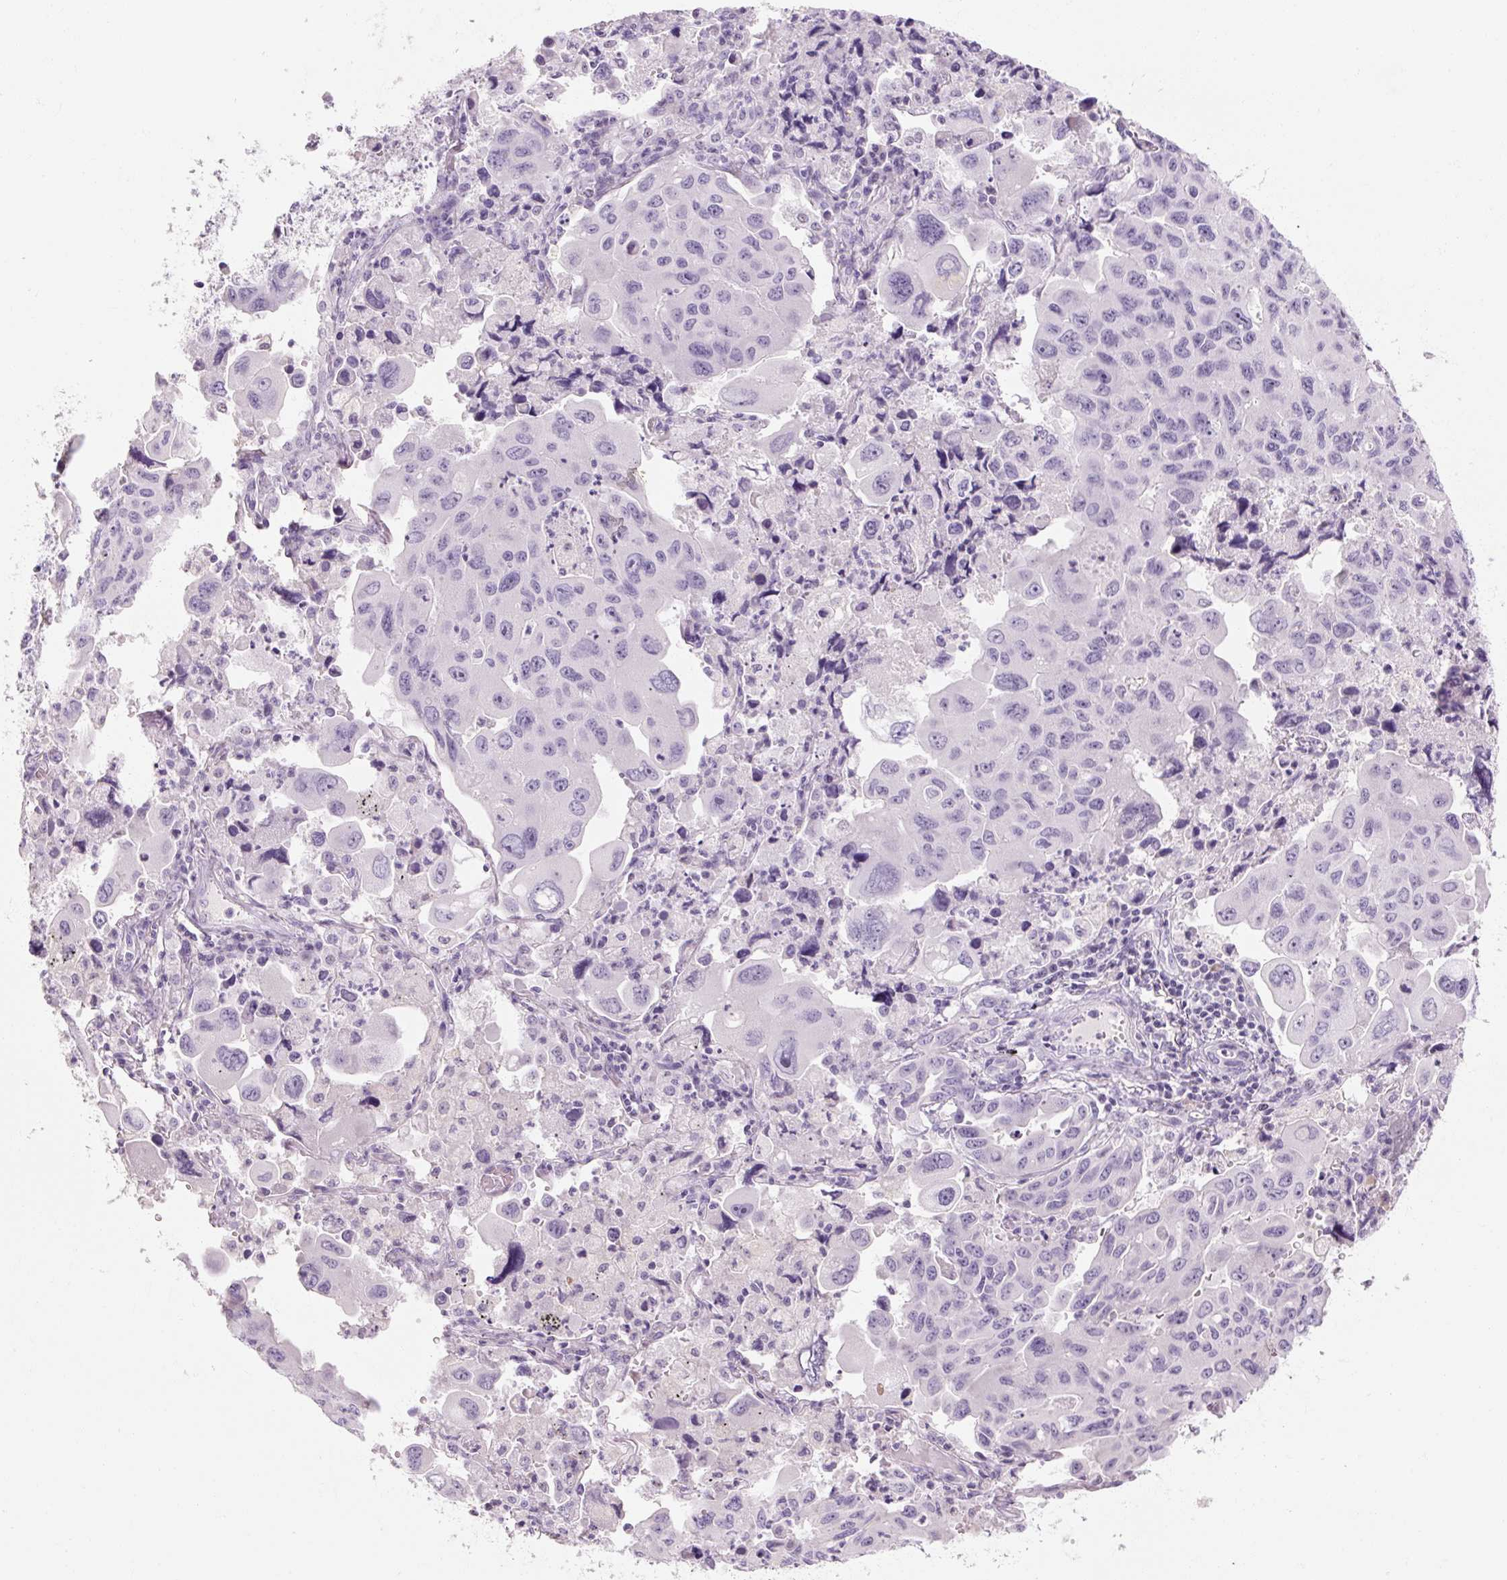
{"staining": {"intensity": "negative", "quantity": "none", "location": "none"}, "tissue": "lung cancer", "cell_type": "Tumor cells", "image_type": "cancer", "snomed": [{"axis": "morphology", "description": "Adenocarcinoma, NOS"}, {"axis": "topography", "description": "Lung"}], "caption": "Human lung cancer (adenocarcinoma) stained for a protein using immunohistochemistry exhibits no expression in tumor cells.", "gene": "NFE2L3", "patient": {"sex": "male", "age": 64}}